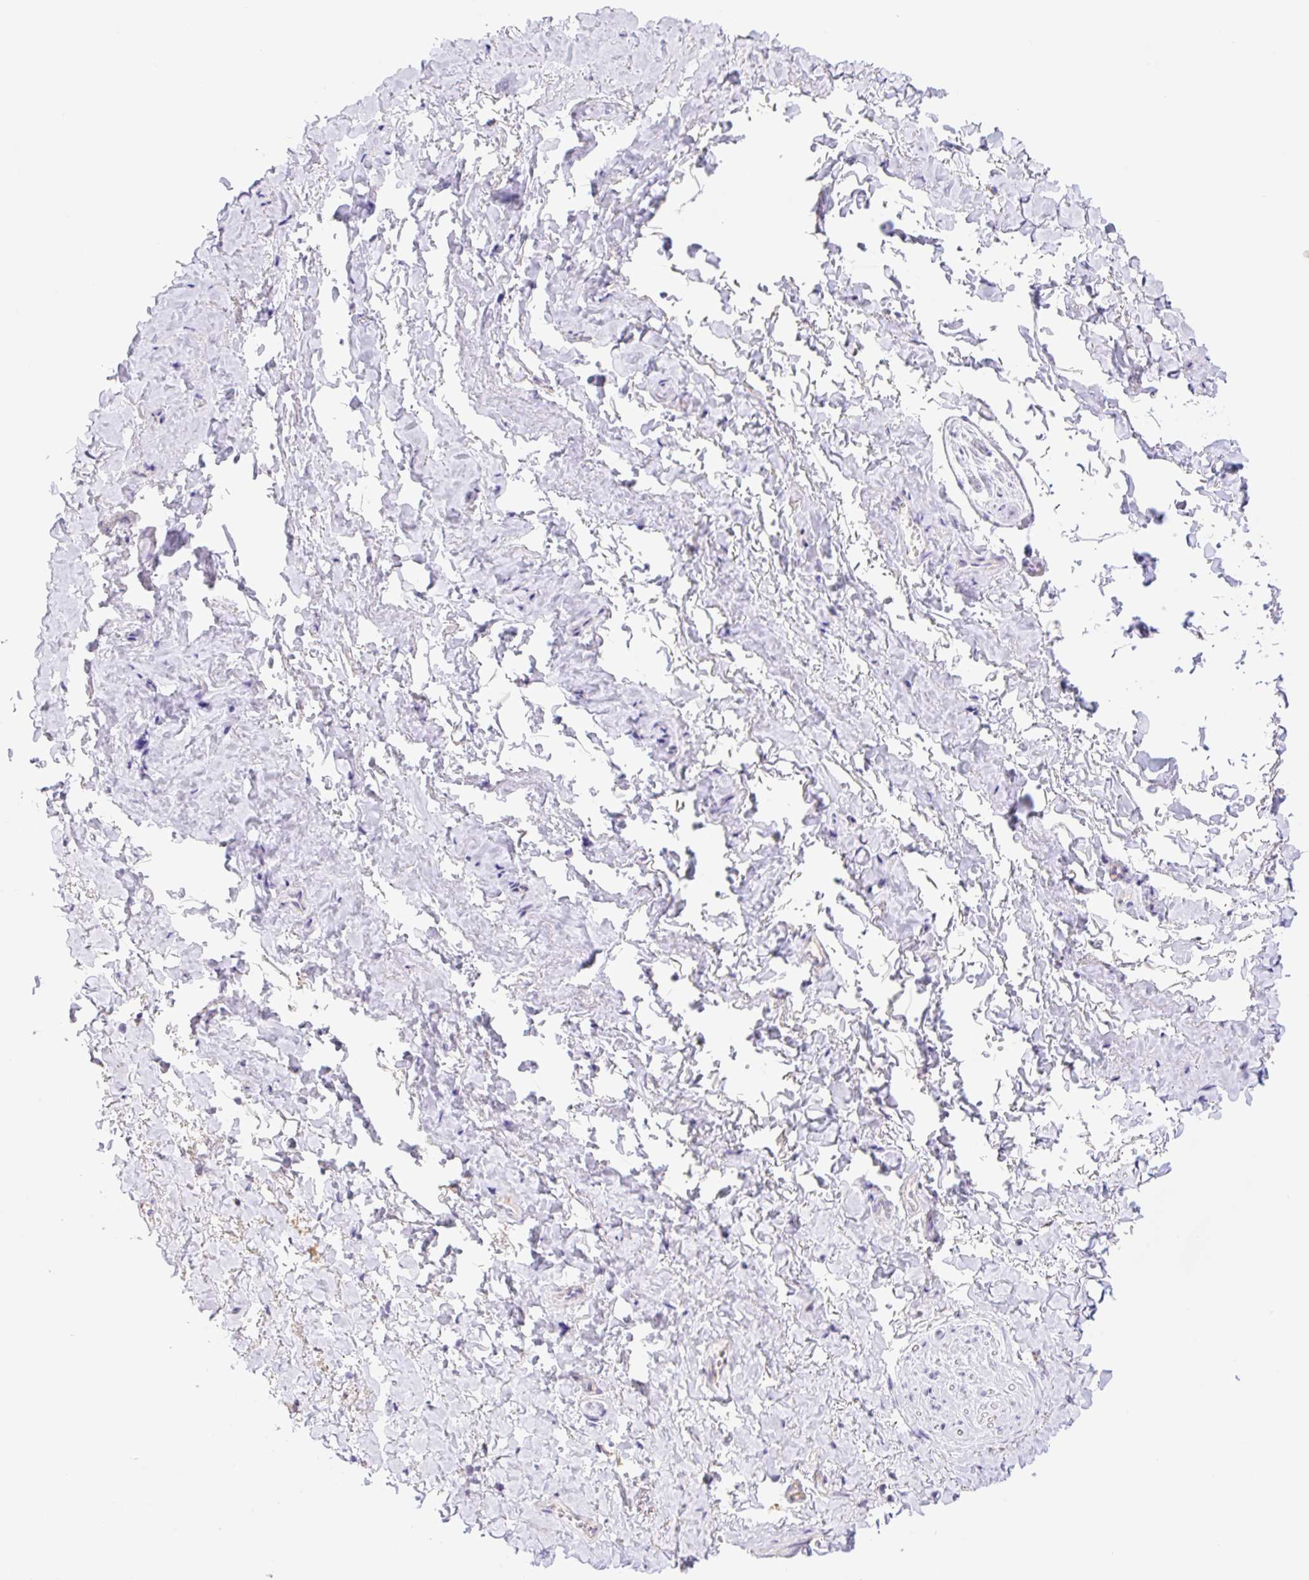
{"staining": {"intensity": "negative", "quantity": "none", "location": "none"}, "tissue": "adipose tissue", "cell_type": "Adipocytes", "image_type": "normal", "snomed": [{"axis": "morphology", "description": "Normal tissue, NOS"}, {"axis": "topography", "description": "Vulva"}, {"axis": "topography", "description": "Vagina"}, {"axis": "topography", "description": "Peripheral nerve tissue"}], "caption": "This is an immunohistochemistry (IHC) micrograph of benign adipose tissue. There is no staining in adipocytes.", "gene": "ETNK2", "patient": {"sex": "female", "age": 66}}